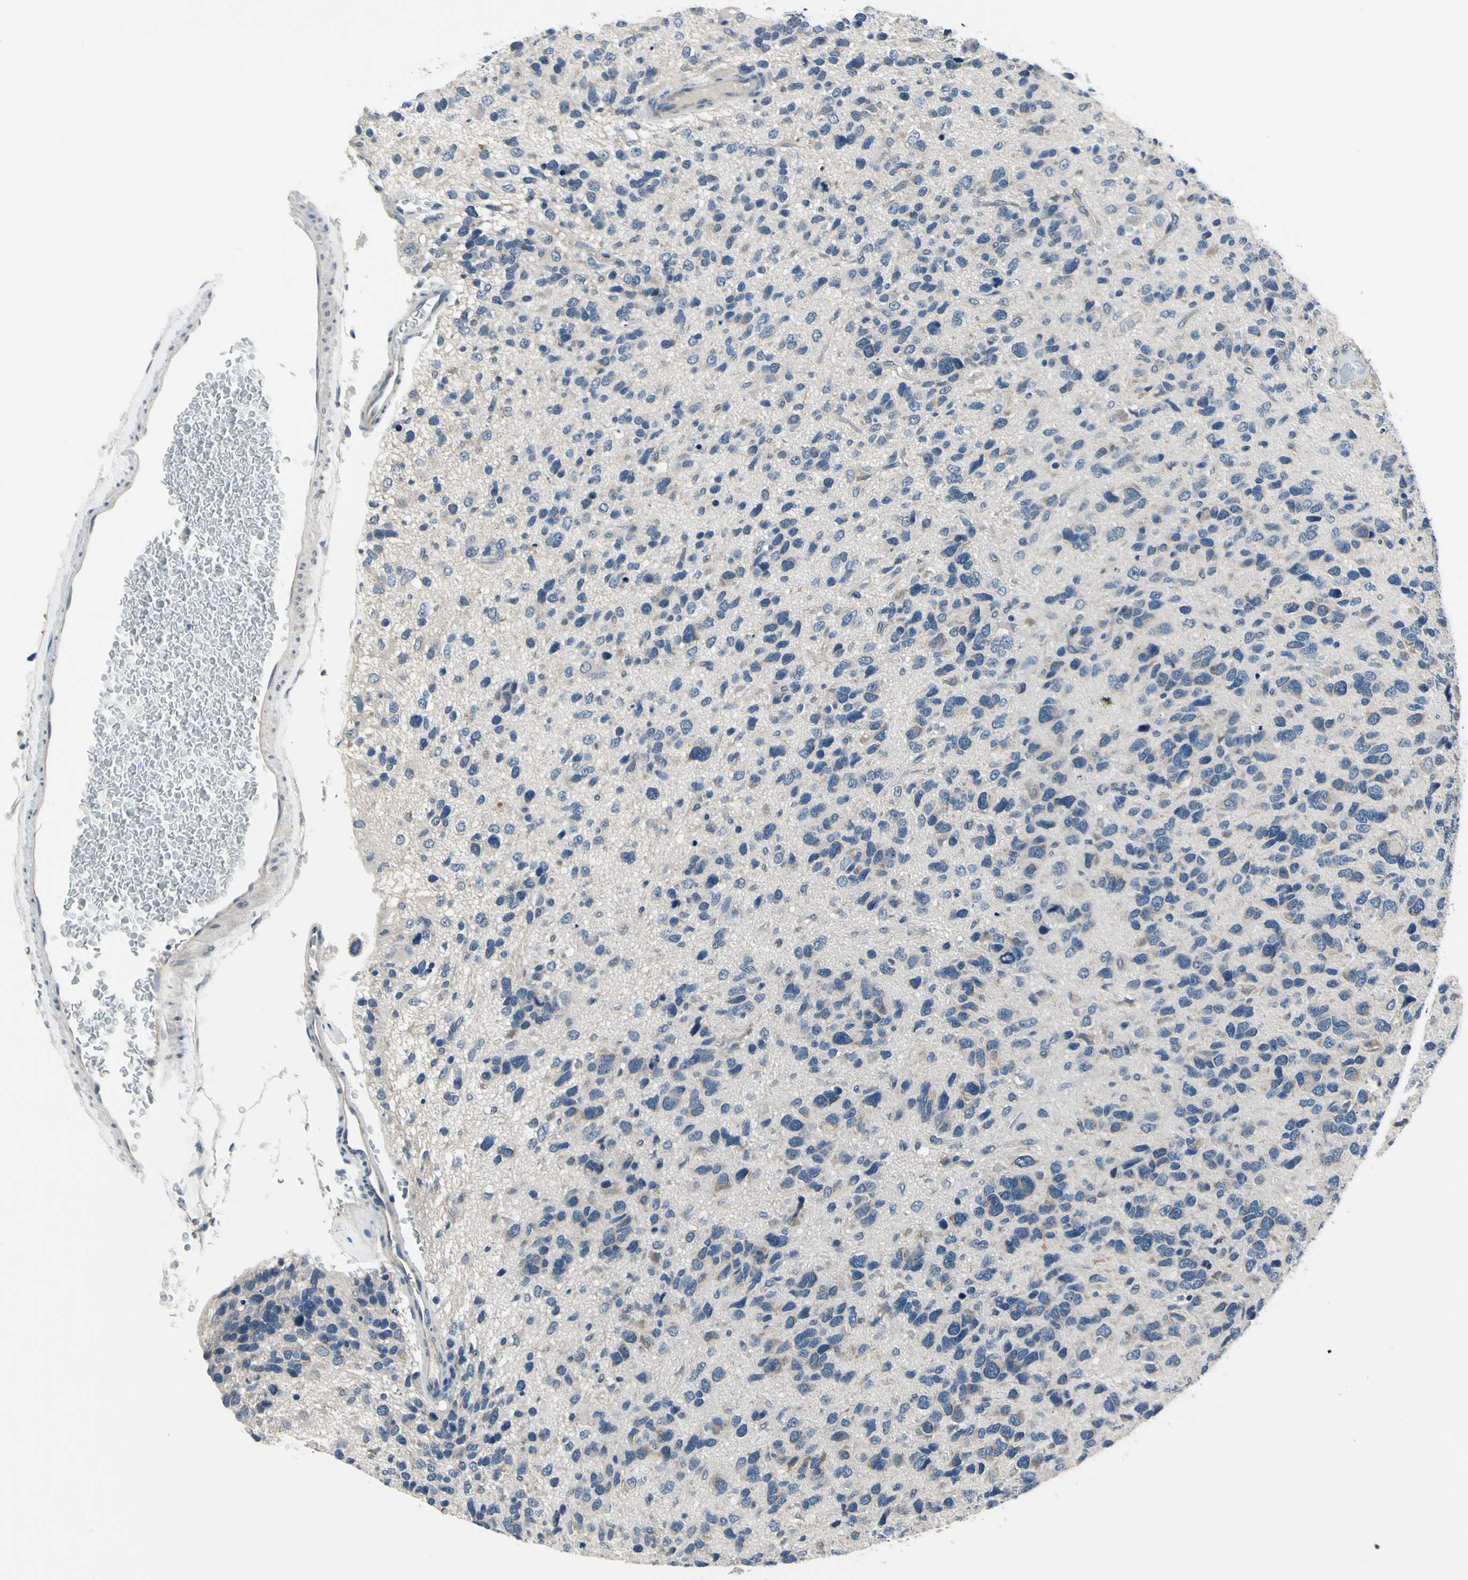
{"staining": {"intensity": "negative", "quantity": "none", "location": "none"}, "tissue": "glioma", "cell_type": "Tumor cells", "image_type": "cancer", "snomed": [{"axis": "morphology", "description": "Glioma, malignant, High grade"}, {"axis": "topography", "description": "Brain"}], "caption": "Protein analysis of malignant glioma (high-grade) displays no significant positivity in tumor cells.", "gene": "SELENOK", "patient": {"sex": "female", "age": 58}}